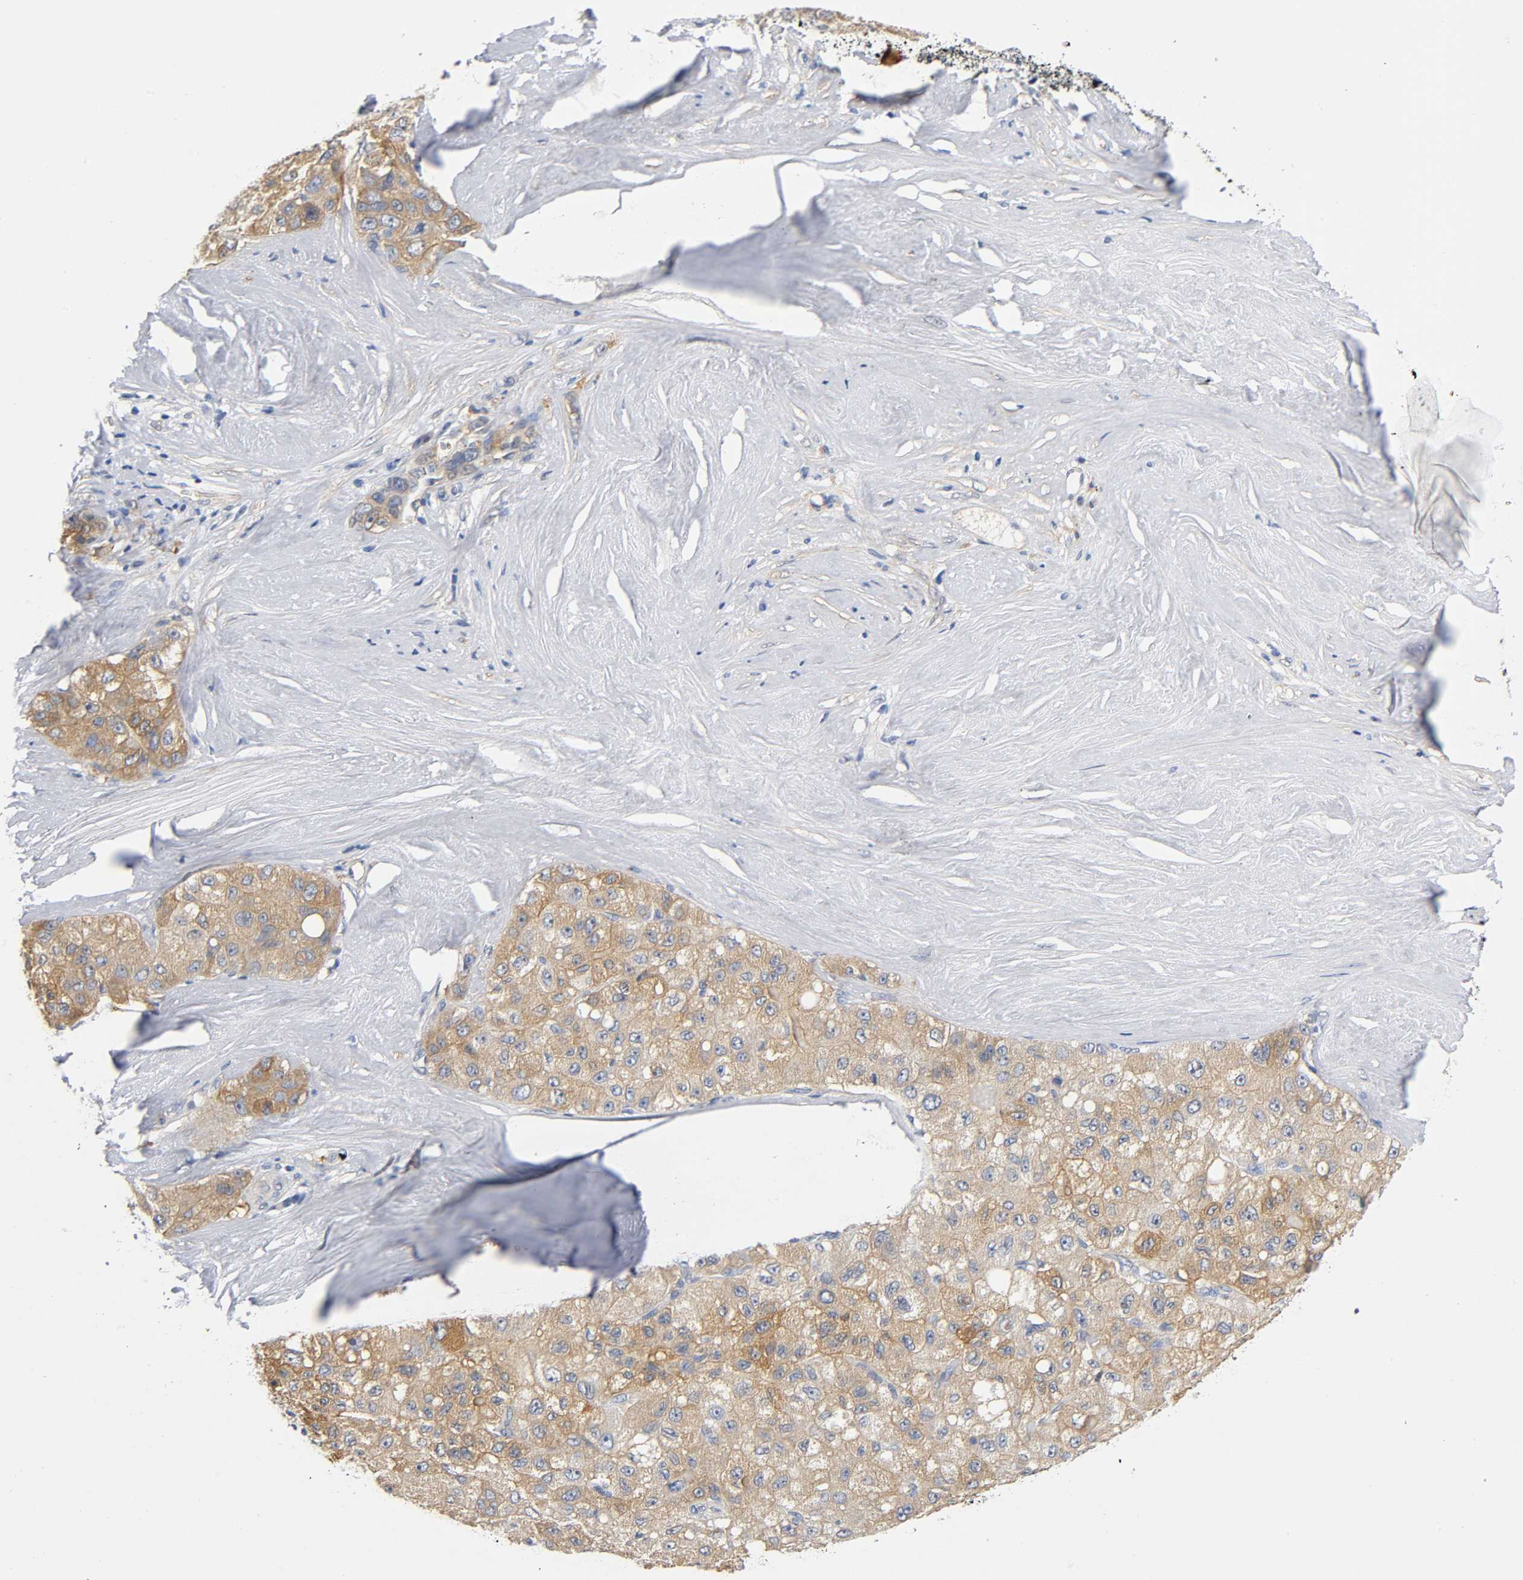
{"staining": {"intensity": "moderate", "quantity": ">75%", "location": "cytoplasmic/membranous"}, "tissue": "liver cancer", "cell_type": "Tumor cells", "image_type": "cancer", "snomed": [{"axis": "morphology", "description": "Carcinoma, Hepatocellular, NOS"}, {"axis": "topography", "description": "Liver"}], "caption": "Protein expression analysis of human liver hepatocellular carcinoma reveals moderate cytoplasmic/membranous expression in approximately >75% of tumor cells. The protein is shown in brown color, while the nuclei are stained blue.", "gene": "TNC", "patient": {"sex": "male", "age": 80}}